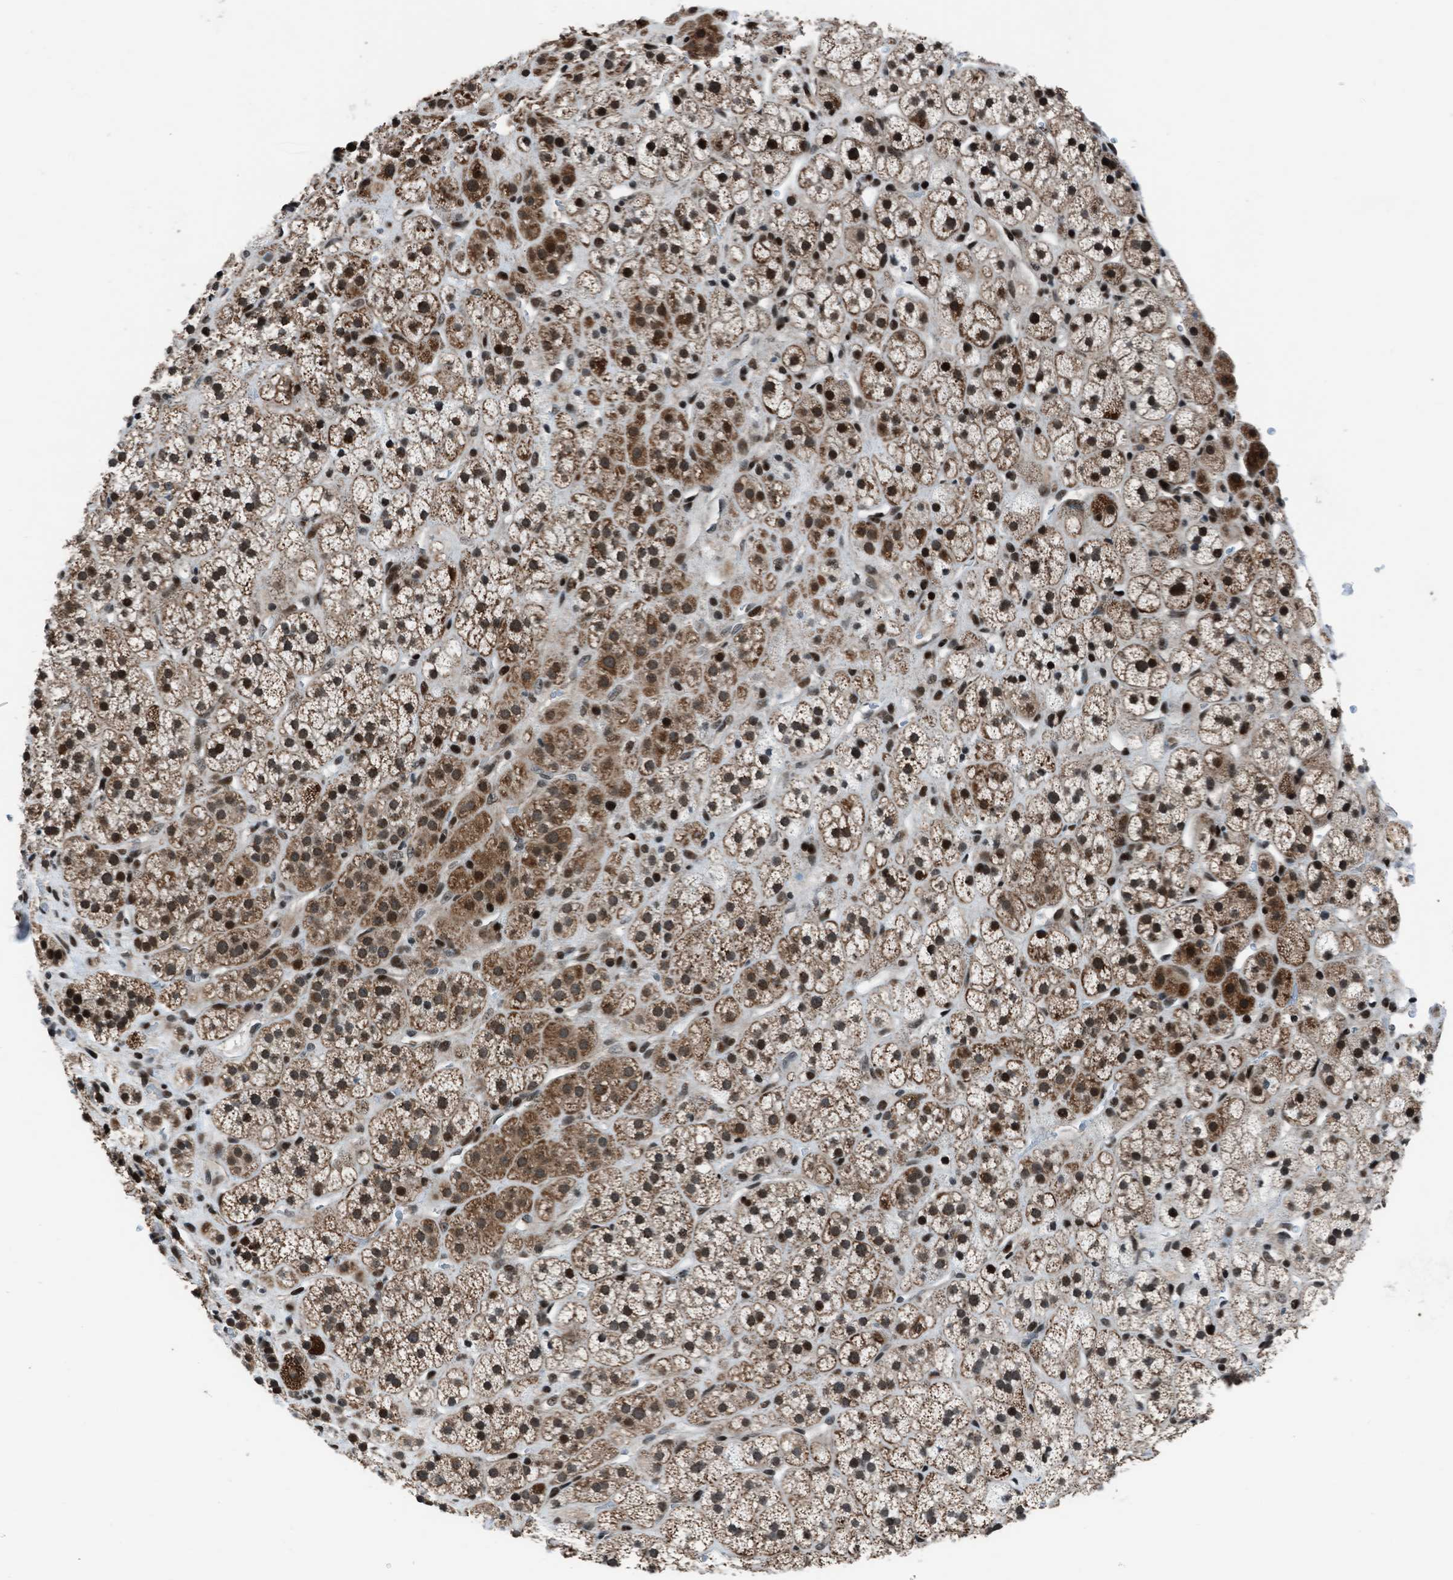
{"staining": {"intensity": "strong", "quantity": ">75%", "location": "cytoplasmic/membranous,nuclear"}, "tissue": "adrenal gland", "cell_type": "Glandular cells", "image_type": "normal", "snomed": [{"axis": "morphology", "description": "Normal tissue, NOS"}, {"axis": "topography", "description": "Adrenal gland"}], "caption": "High-power microscopy captured an IHC micrograph of normal adrenal gland, revealing strong cytoplasmic/membranous,nuclear expression in about >75% of glandular cells. The protein is shown in brown color, while the nuclei are stained blue.", "gene": "MORC3", "patient": {"sex": "male", "age": 56}}